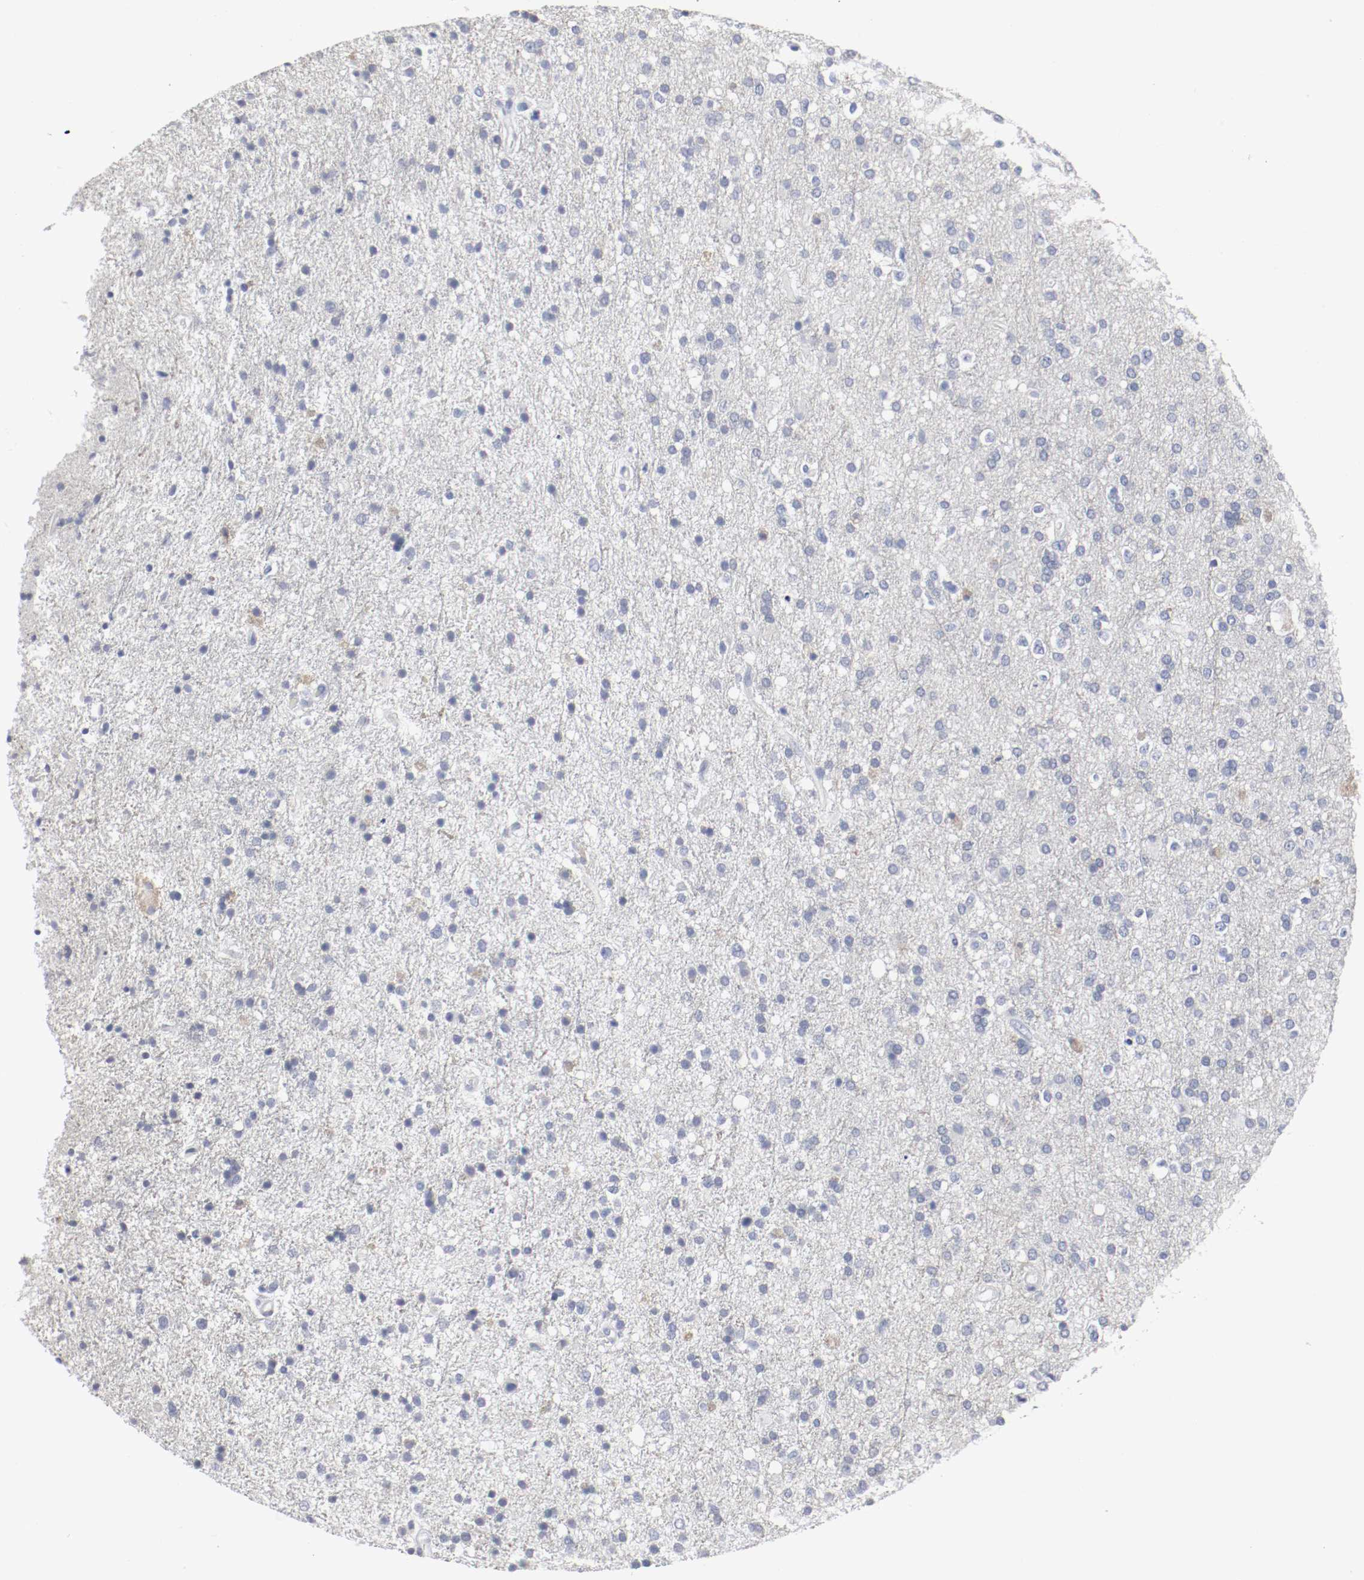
{"staining": {"intensity": "negative", "quantity": "none", "location": "none"}, "tissue": "glioma", "cell_type": "Tumor cells", "image_type": "cancer", "snomed": [{"axis": "morphology", "description": "Glioma, malignant, High grade"}, {"axis": "topography", "description": "Brain"}], "caption": "Protein analysis of malignant glioma (high-grade) shows no significant expression in tumor cells.", "gene": "FGFBP1", "patient": {"sex": "male", "age": 33}}